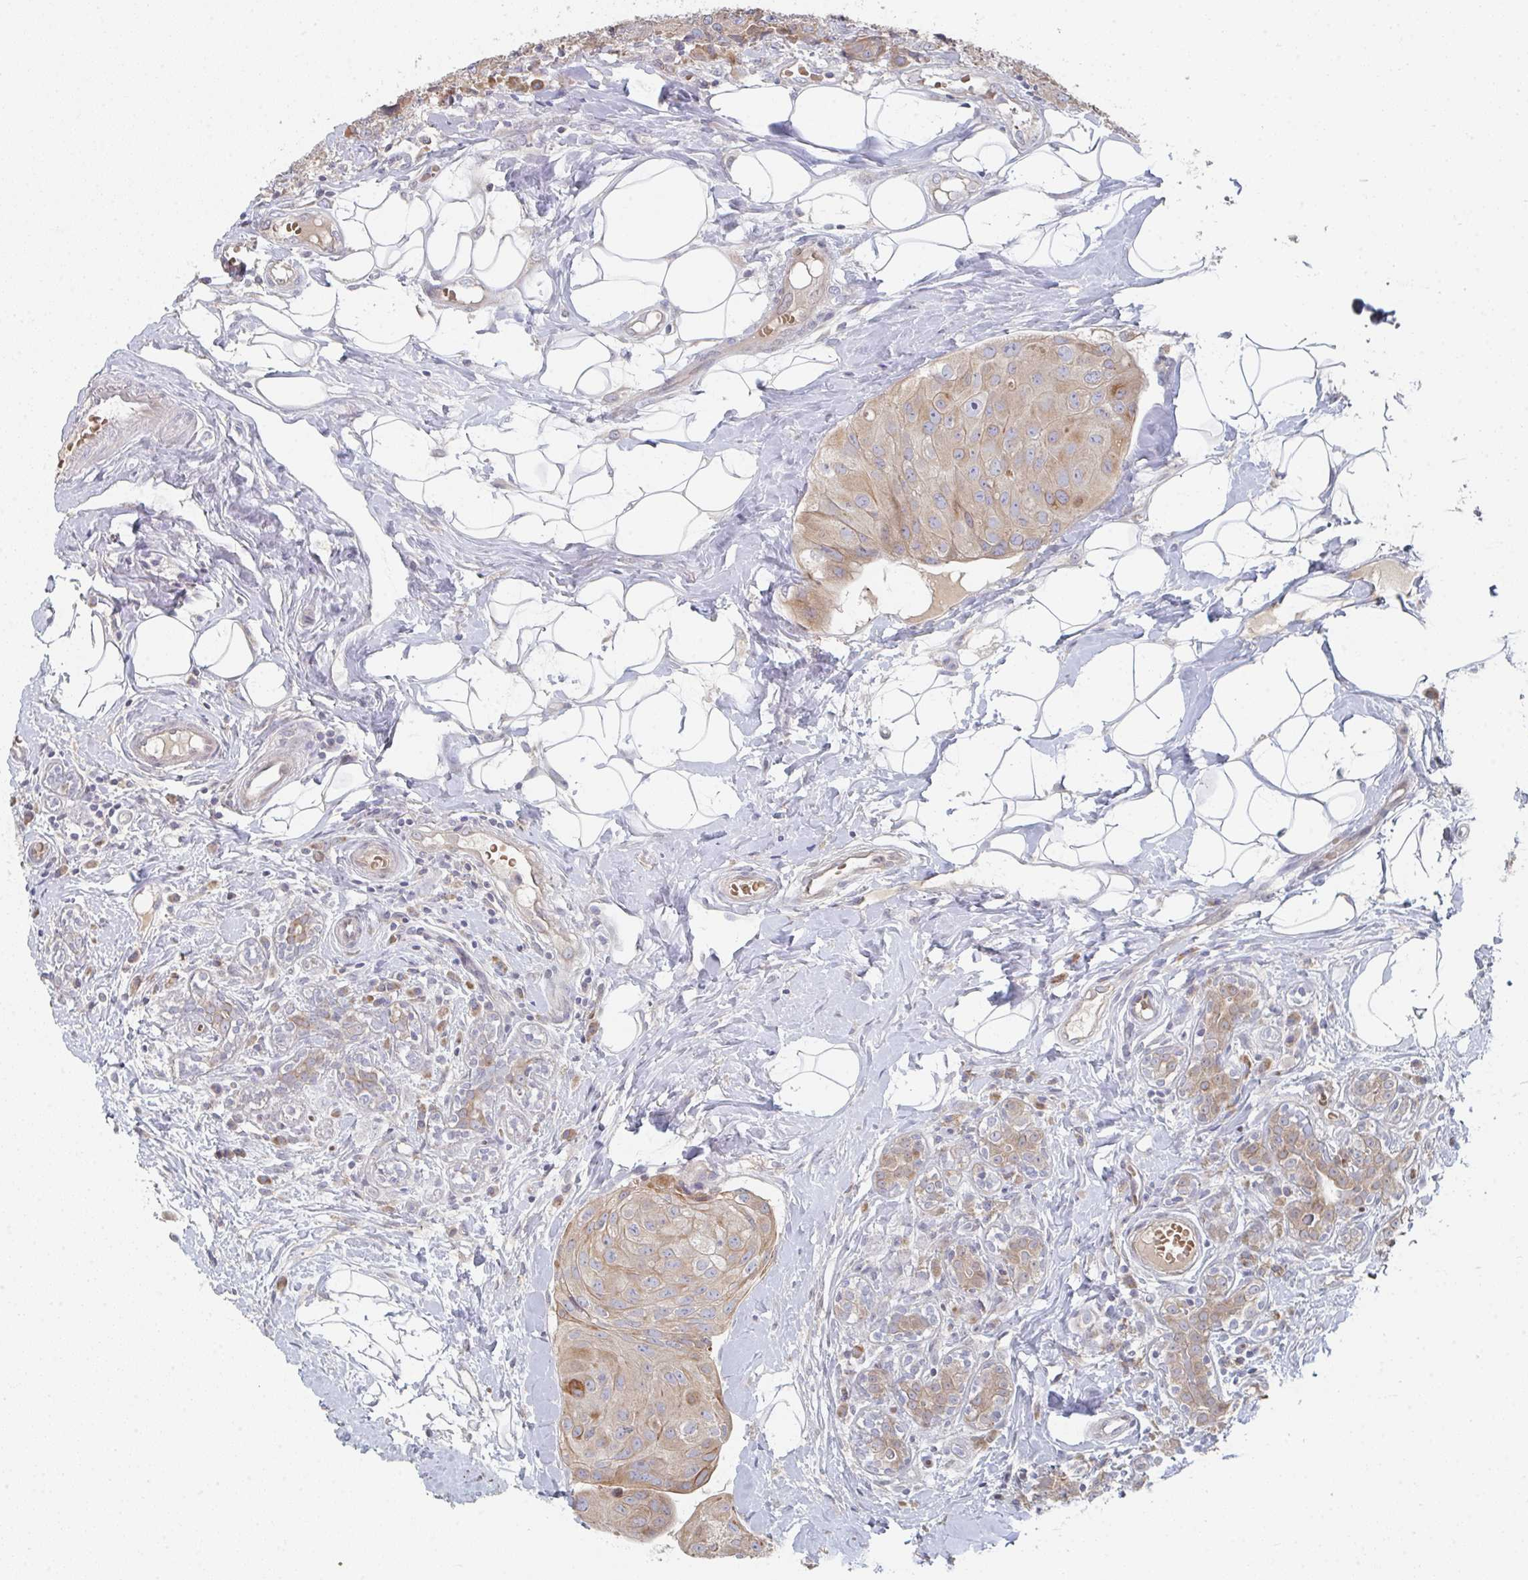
{"staining": {"intensity": "moderate", "quantity": ">75%", "location": "cytoplasmic/membranous"}, "tissue": "breast cancer", "cell_type": "Tumor cells", "image_type": "cancer", "snomed": [{"axis": "morphology", "description": "Duct carcinoma"}, {"axis": "topography", "description": "Breast"}], "caption": "Immunohistochemical staining of human breast infiltrating ductal carcinoma reveals moderate cytoplasmic/membranous protein staining in approximately >75% of tumor cells.", "gene": "ELOVL1", "patient": {"sex": "female", "age": 43}}